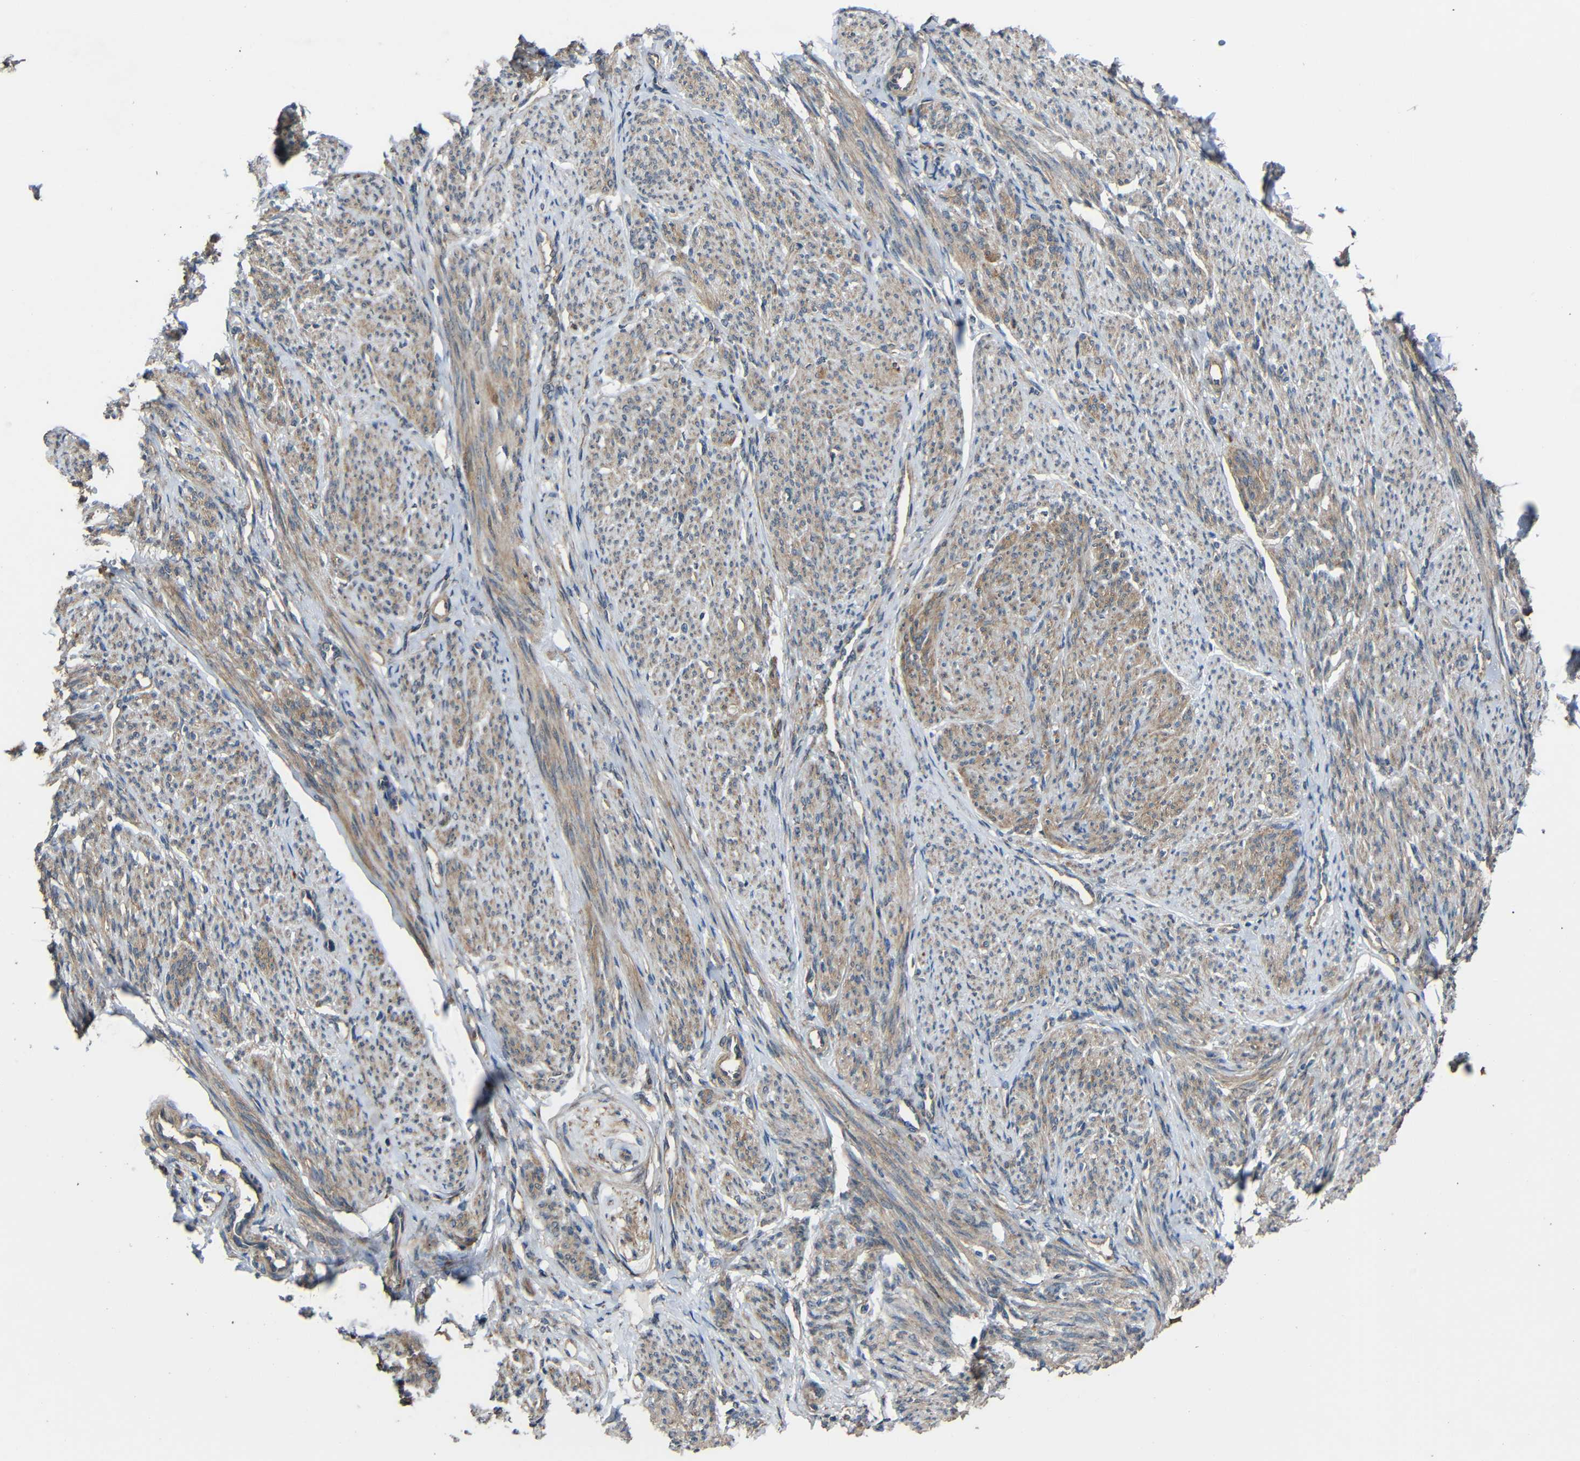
{"staining": {"intensity": "moderate", "quantity": ">75%", "location": "cytoplasmic/membranous"}, "tissue": "smooth muscle", "cell_type": "Smooth muscle cells", "image_type": "normal", "snomed": [{"axis": "morphology", "description": "Normal tissue, NOS"}, {"axis": "topography", "description": "Smooth muscle"}], "caption": "Benign smooth muscle shows moderate cytoplasmic/membranous expression in about >75% of smooth muscle cells, visualized by immunohistochemistry. The protein of interest is stained brown, and the nuclei are stained in blue (DAB (3,3'-diaminobenzidine) IHC with brightfield microscopy, high magnification).", "gene": "CHST9", "patient": {"sex": "female", "age": 65}}